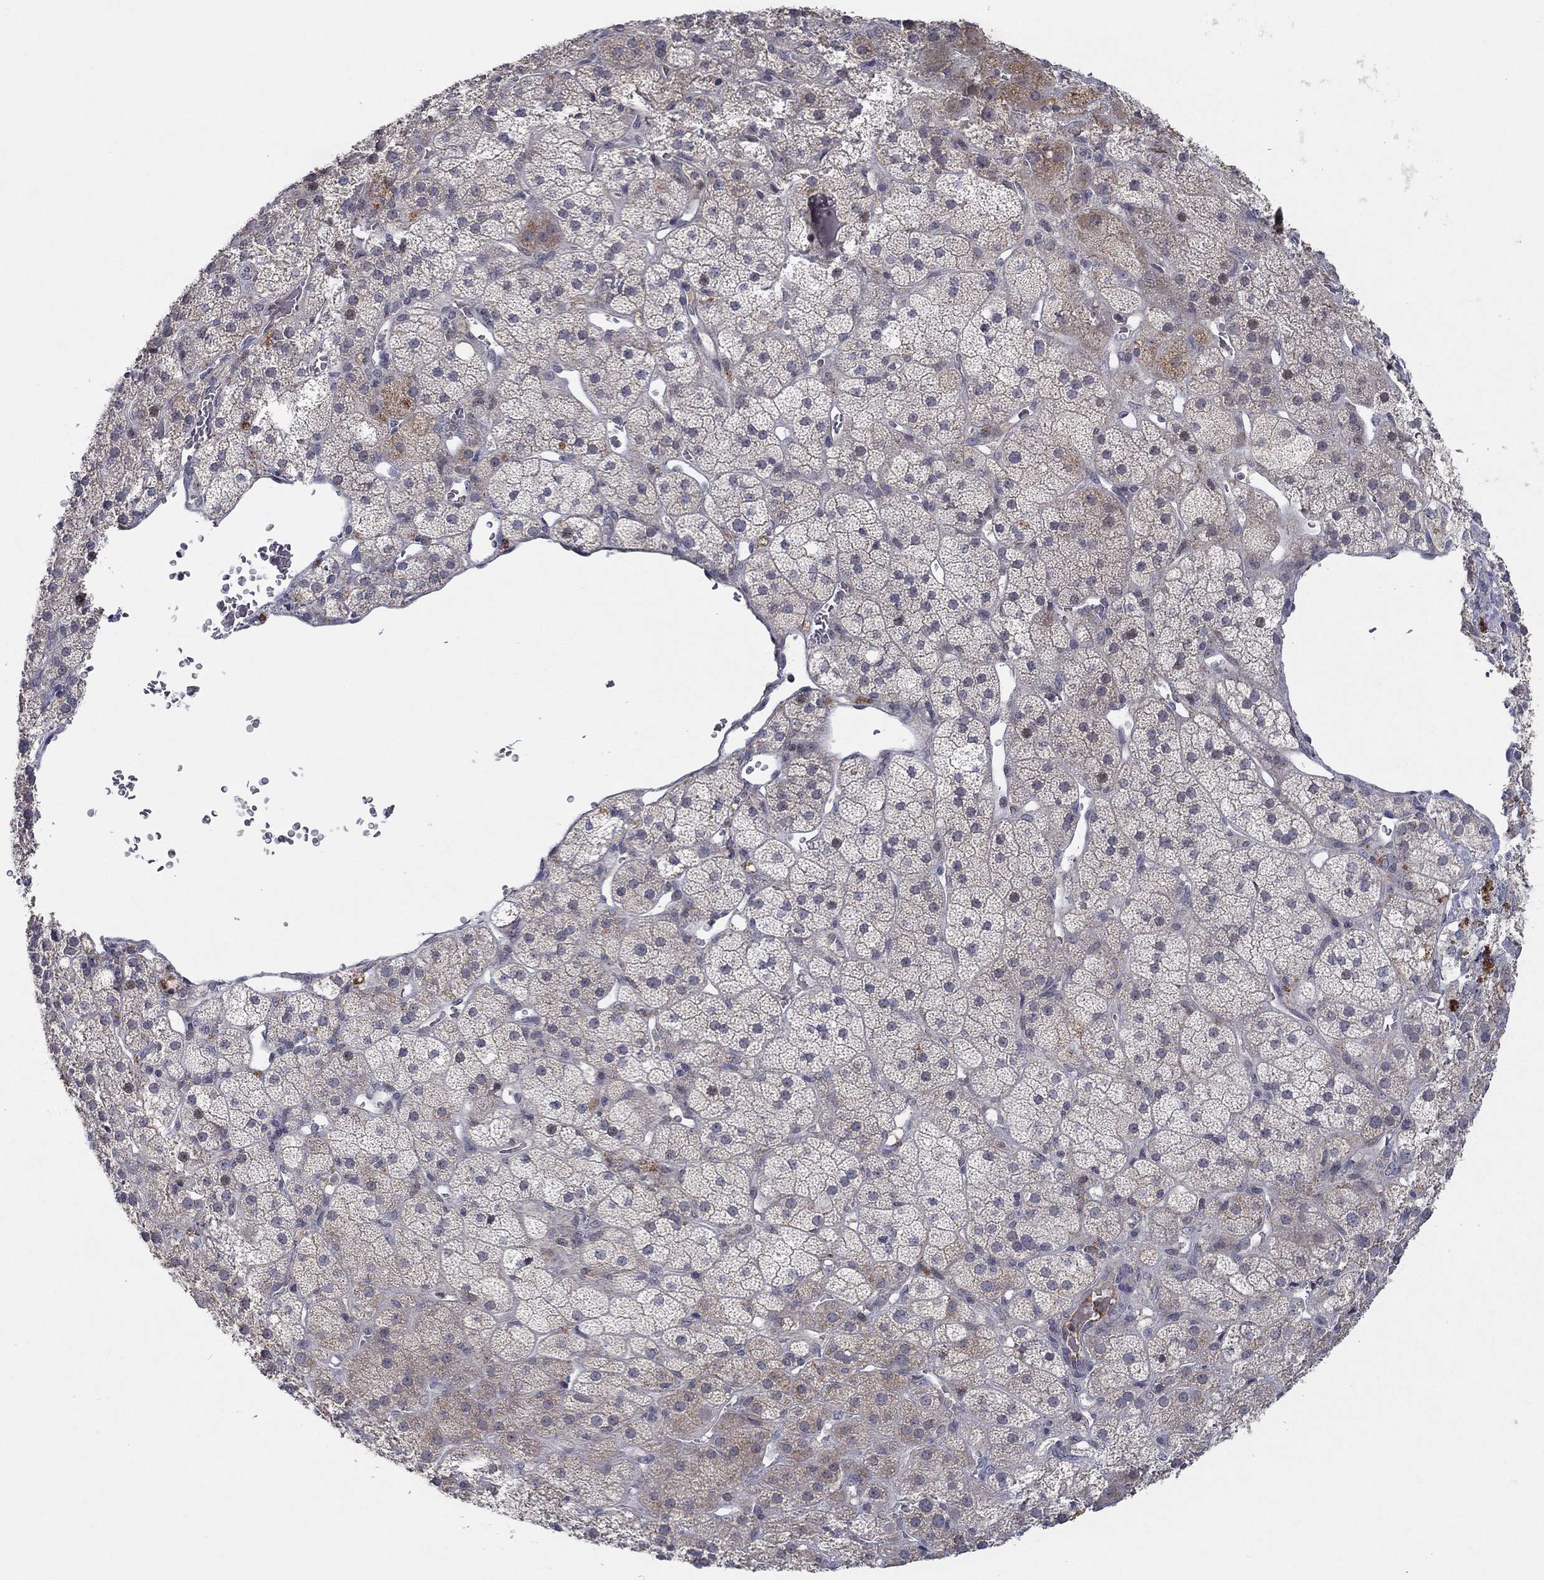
{"staining": {"intensity": "moderate", "quantity": "<25%", "location": "cytoplasmic/membranous"}, "tissue": "adrenal gland", "cell_type": "Glandular cells", "image_type": "normal", "snomed": [{"axis": "morphology", "description": "Normal tissue, NOS"}, {"axis": "topography", "description": "Adrenal gland"}], "caption": "This is a micrograph of immunohistochemistry staining of unremarkable adrenal gland, which shows moderate positivity in the cytoplasmic/membranous of glandular cells.", "gene": "IL4", "patient": {"sex": "male", "age": 57}}